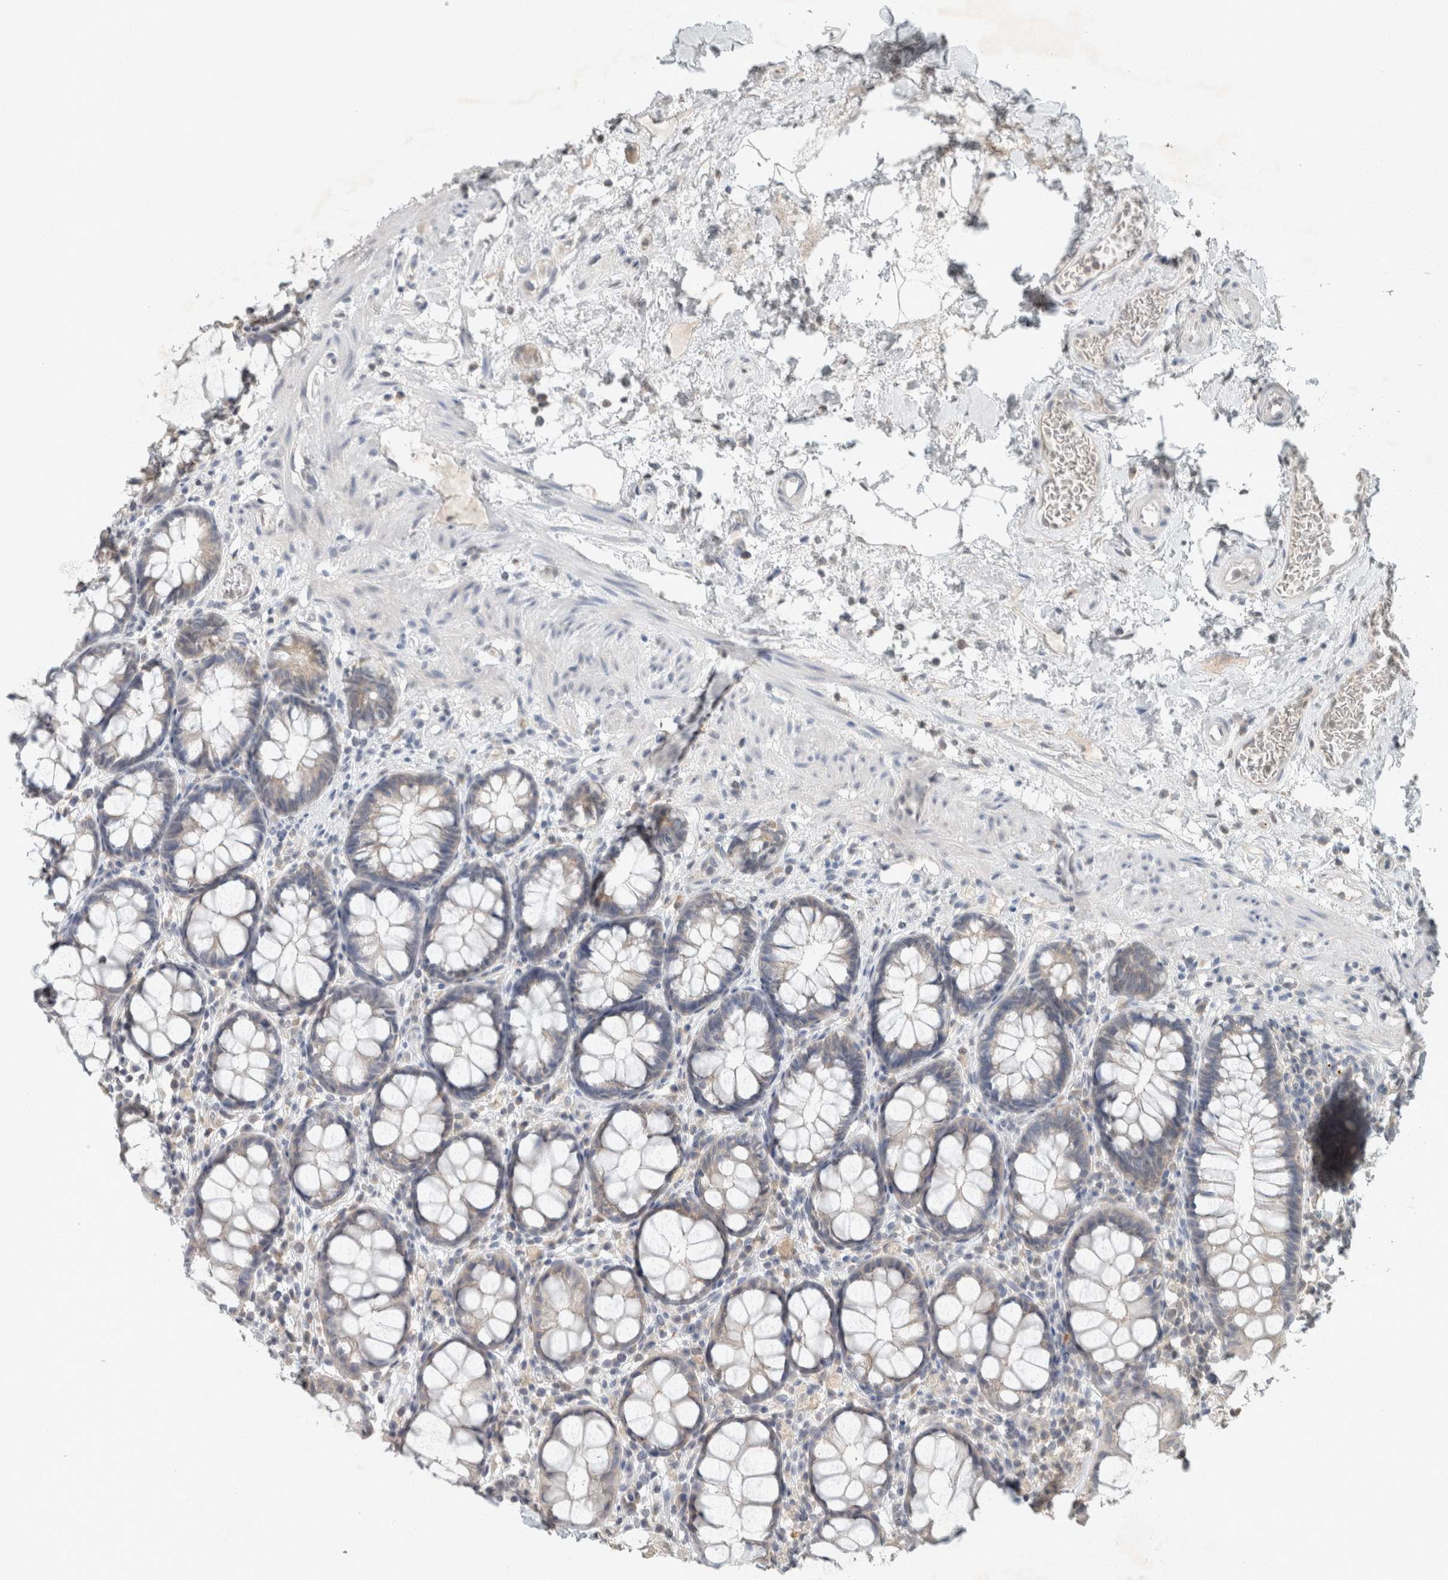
{"staining": {"intensity": "moderate", "quantity": "<25%", "location": "cytoplasmic/membranous"}, "tissue": "rectum", "cell_type": "Glandular cells", "image_type": "normal", "snomed": [{"axis": "morphology", "description": "Normal tissue, NOS"}, {"axis": "topography", "description": "Rectum"}], "caption": "Rectum stained for a protein (brown) demonstrates moderate cytoplasmic/membranous positive expression in about <25% of glandular cells.", "gene": "TRIT1", "patient": {"sex": "male", "age": 64}}